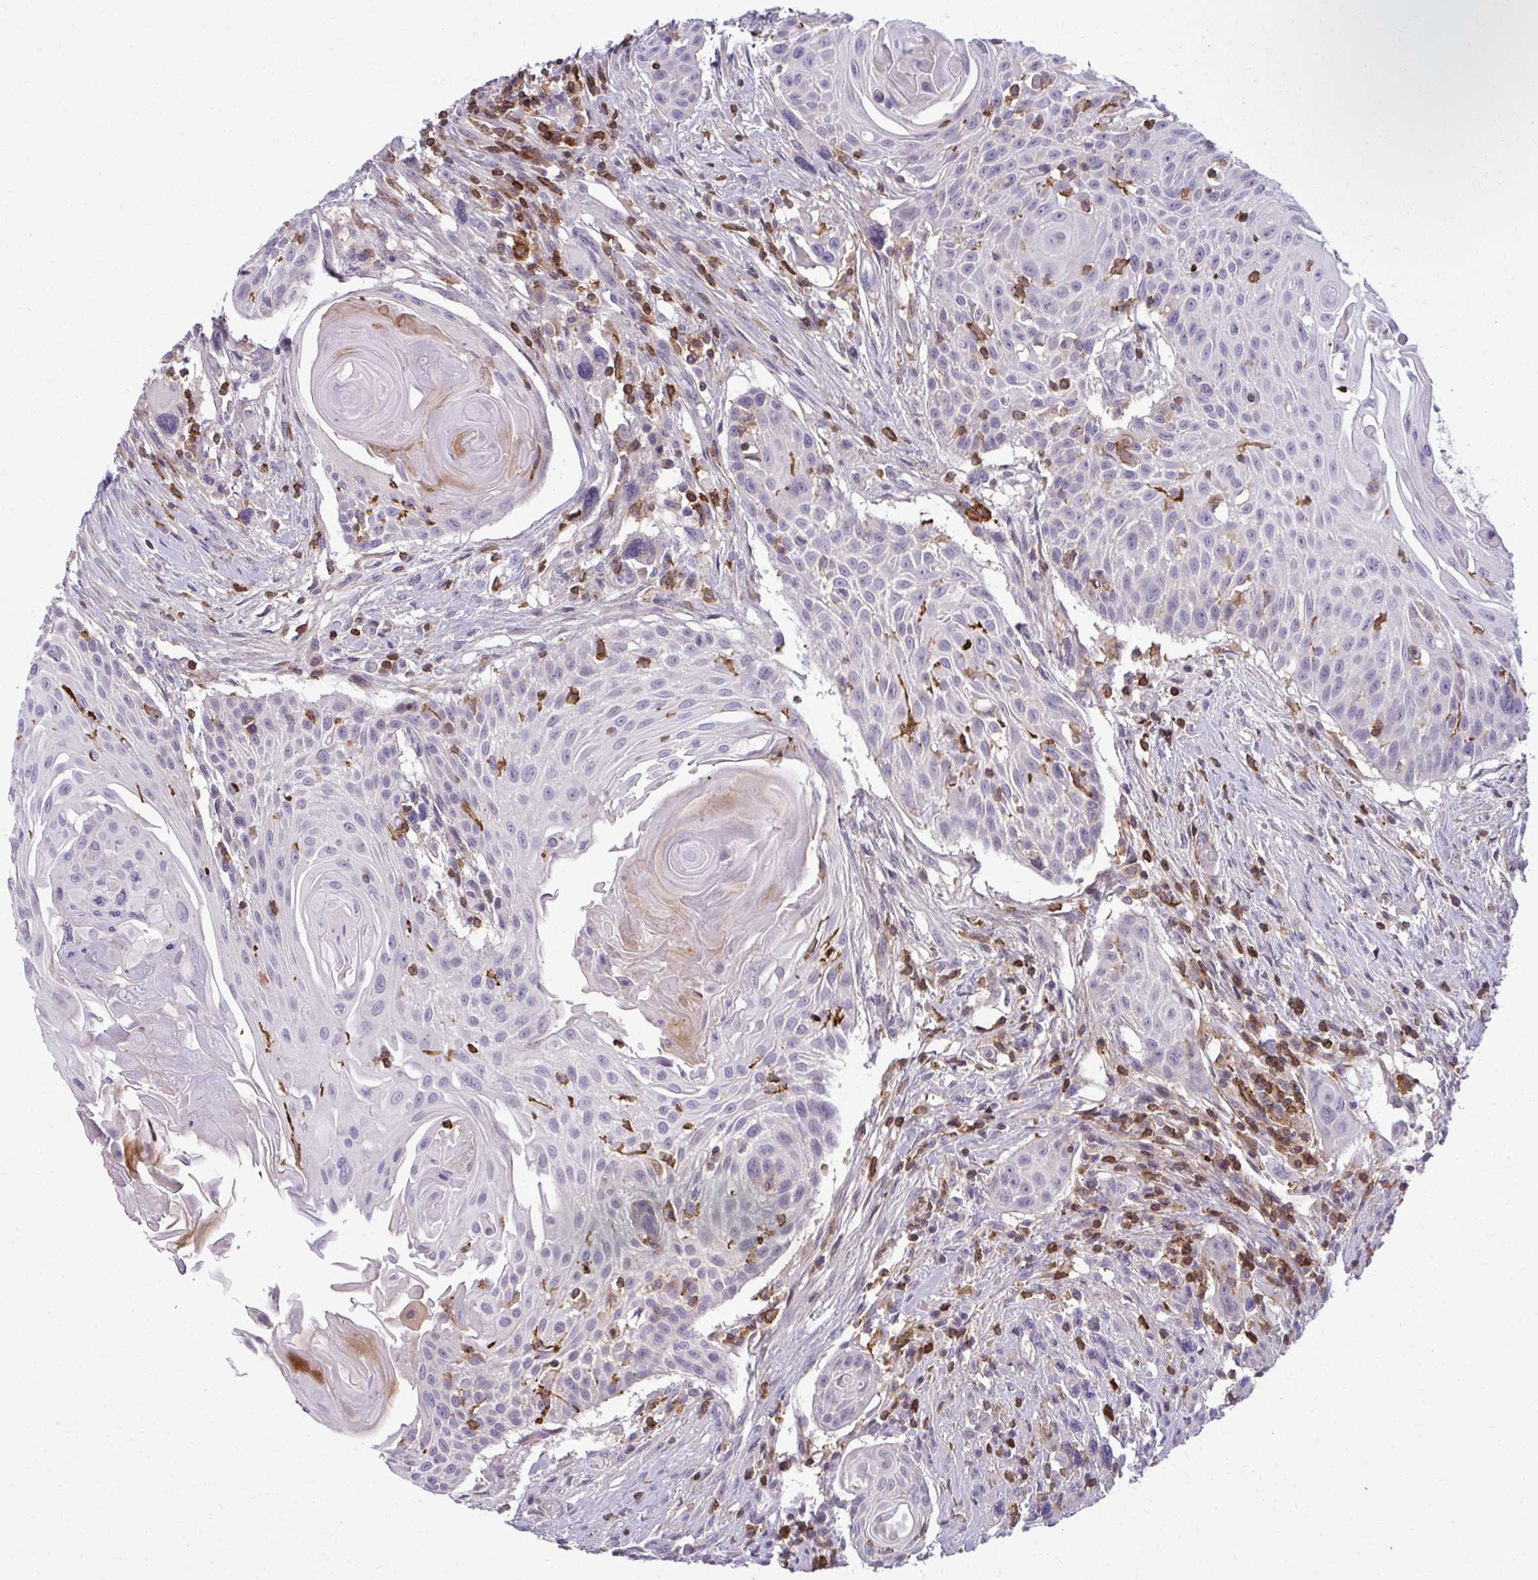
{"staining": {"intensity": "negative", "quantity": "none", "location": "none"}, "tissue": "head and neck cancer", "cell_type": "Tumor cells", "image_type": "cancer", "snomed": [{"axis": "morphology", "description": "Squamous cell carcinoma, NOS"}, {"axis": "topography", "description": "Lymph node"}, {"axis": "topography", "description": "Salivary gland"}, {"axis": "topography", "description": "Head-Neck"}], "caption": "Immunohistochemistry photomicrograph of neoplastic tissue: head and neck cancer (squamous cell carcinoma) stained with DAB (3,3'-diaminobenzidine) exhibits no significant protein staining in tumor cells.", "gene": "AP5M1", "patient": {"sex": "female", "age": 74}}